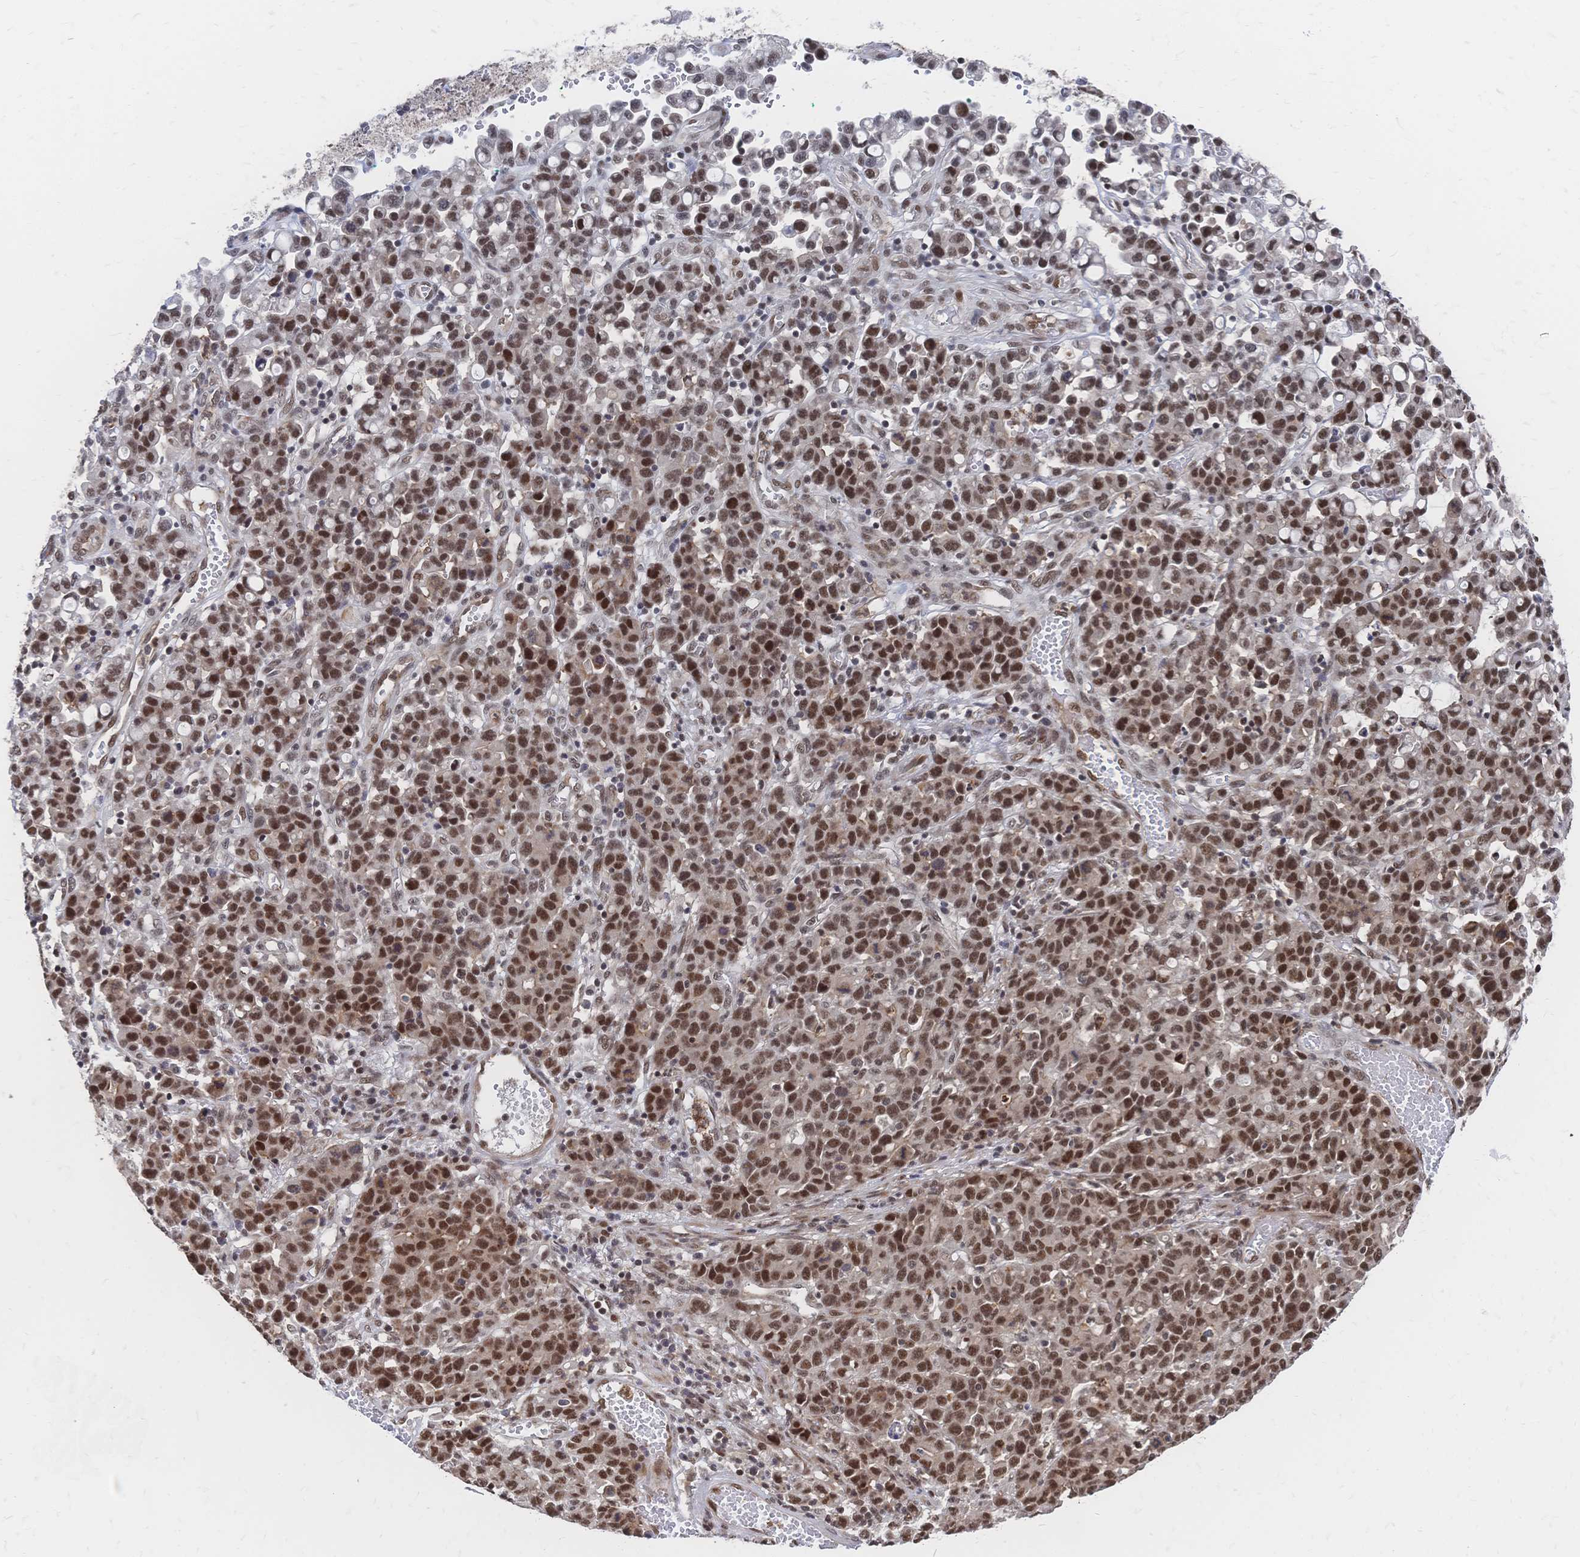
{"staining": {"intensity": "moderate", "quantity": ">75%", "location": "nuclear"}, "tissue": "stomach cancer", "cell_type": "Tumor cells", "image_type": "cancer", "snomed": [{"axis": "morphology", "description": "Adenocarcinoma, NOS"}, {"axis": "topography", "description": "Stomach, upper"}], "caption": "High-magnification brightfield microscopy of adenocarcinoma (stomach) stained with DAB (brown) and counterstained with hematoxylin (blue). tumor cells exhibit moderate nuclear expression is seen in about>75% of cells.", "gene": "NELFA", "patient": {"sex": "male", "age": 69}}